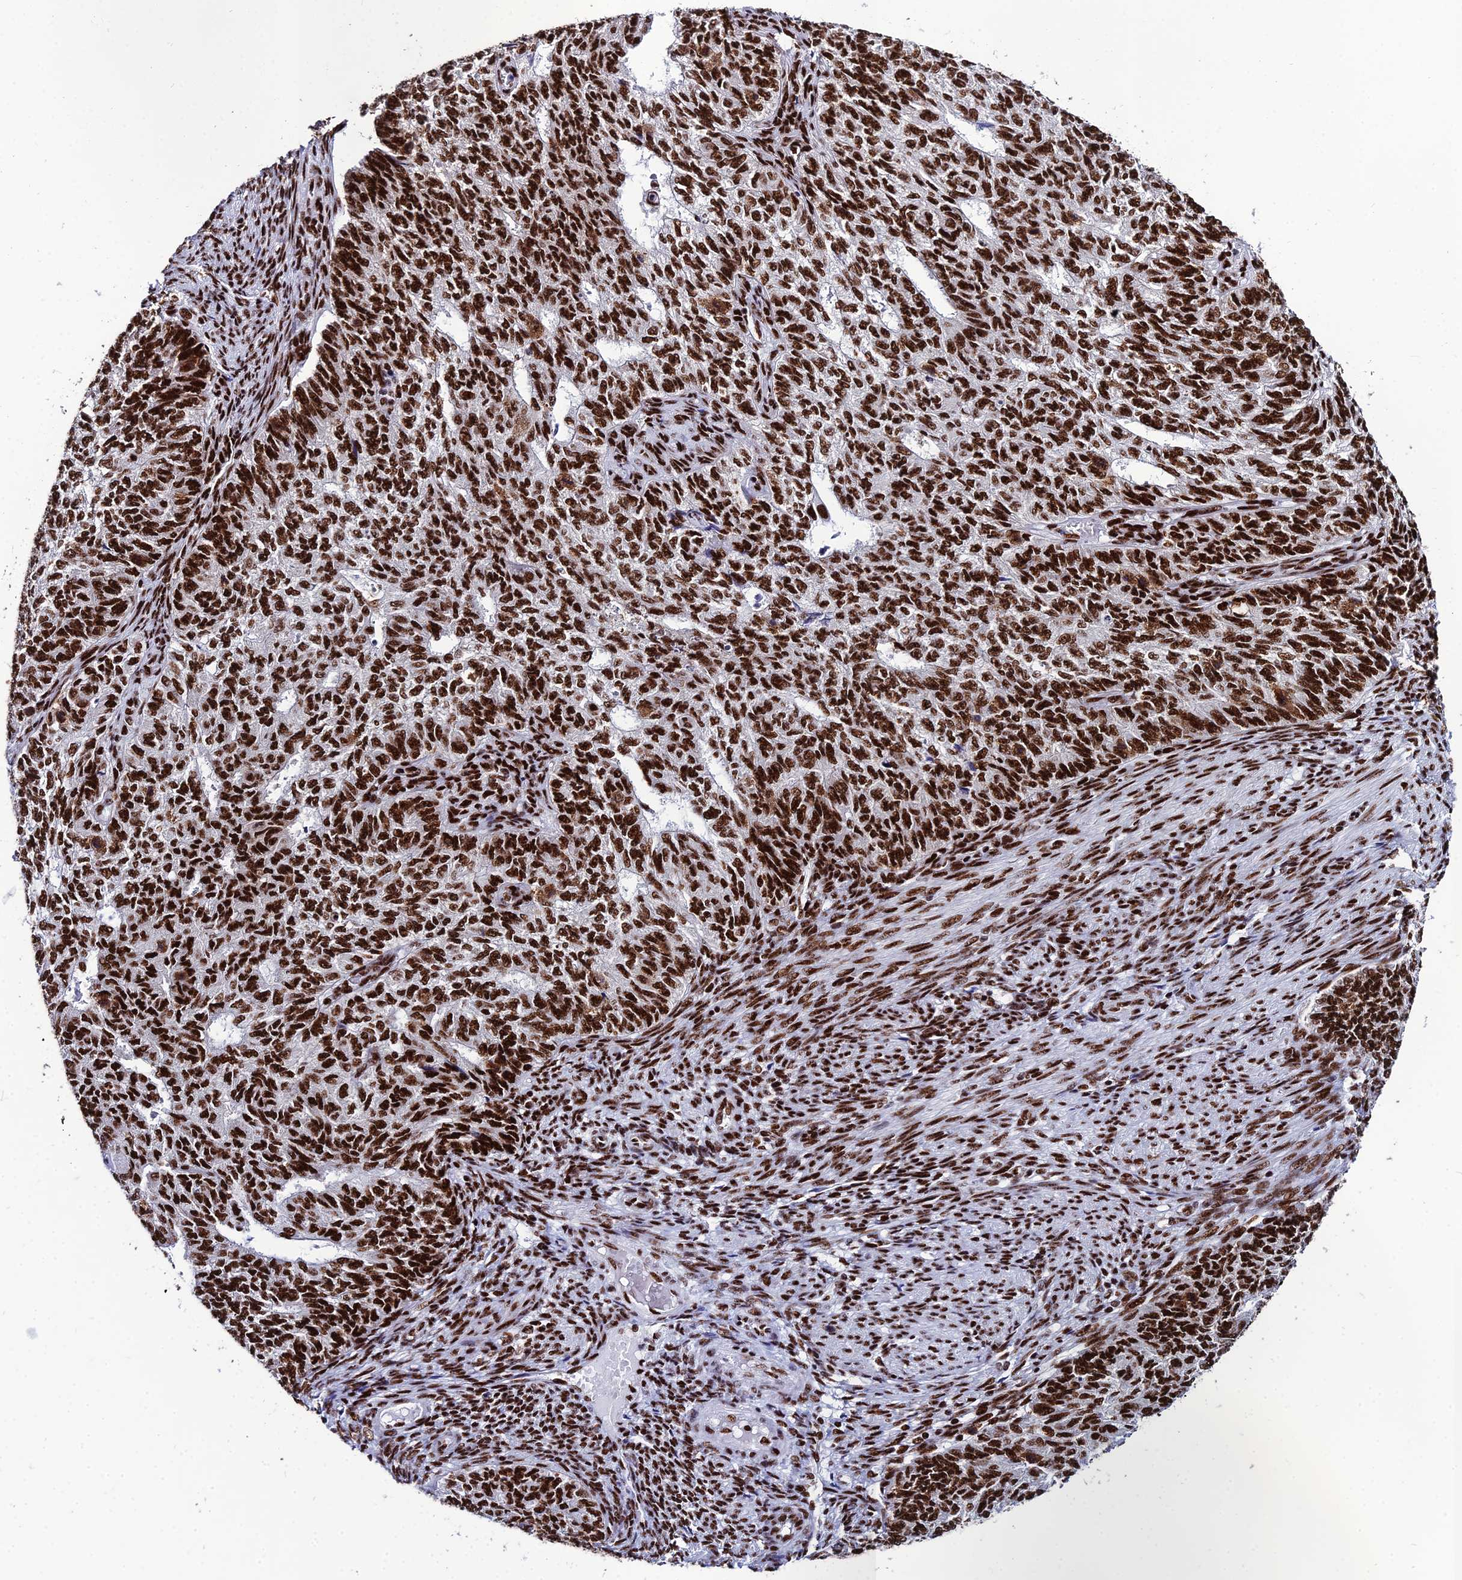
{"staining": {"intensity": "strong", "quantity": ">75%", "location": "nuclear"}, "tissue": "endometrial cancer", "cell_type": "Tumor cells", "image_type": "cancer", "snomed": [{"axis": "morphology", "description": "Adenocarcinoma, NOS"}, {"axis": "topography", "description": "Endometrium"}], "caption": "An image of human endometrial cancer stained for a protein displays strong nuclear brown staining in tumor cells. Ihc stains the protein of interest in brown and the nuclei are stained blue.", "gene": "HNRNPH1", "patient": {"sex": "female", "age": 32}}